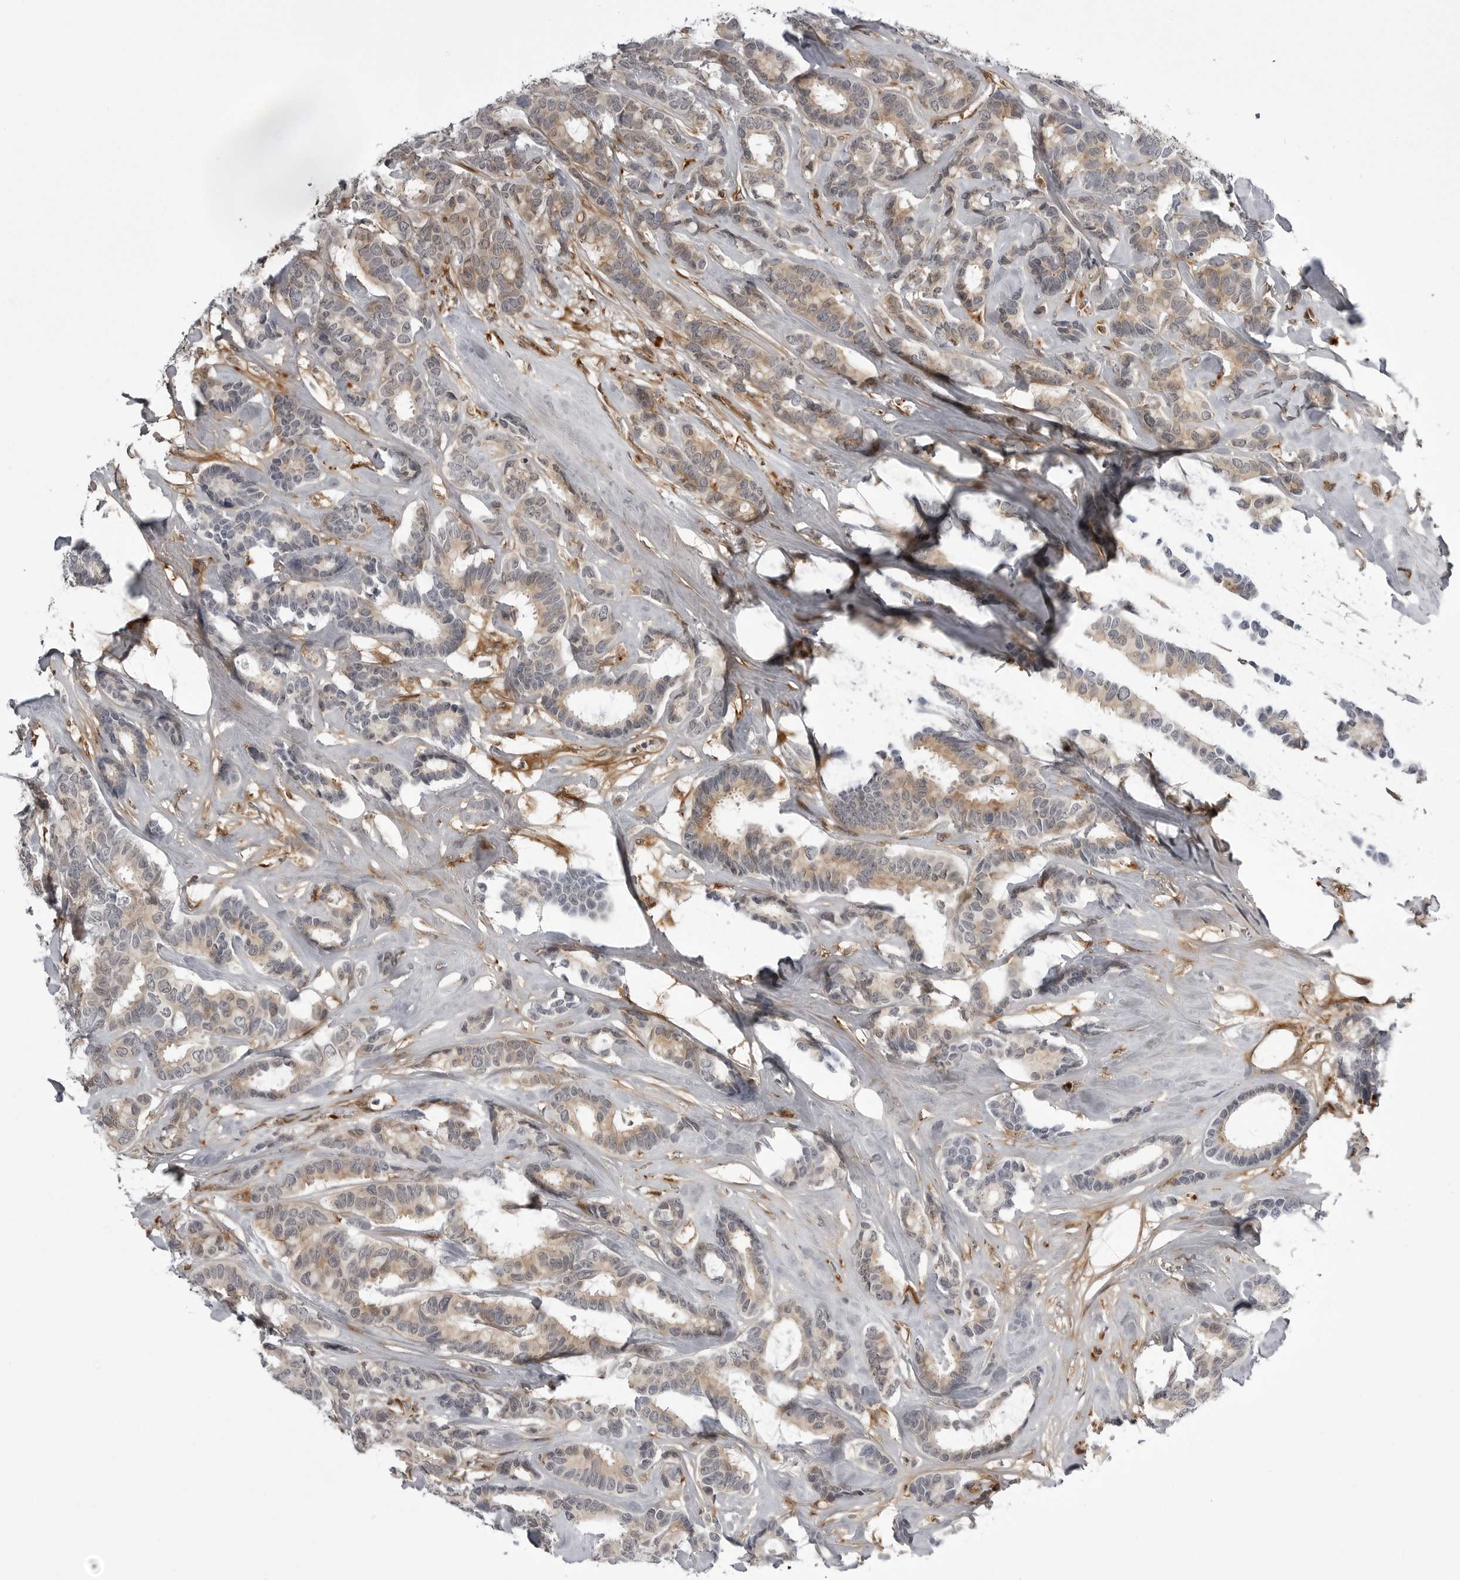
{"staining": {"intensity": "weak", "quantity": ">75%", "location": "cytoplasmic/membranous"}, "tissue": "breast cancer", "cell_type": "Tumor cells", "image_type": "cancer", "snomed": [{"axis": "morphology", "description": "Duct carcinoma"}, {"axis": "topography", "description": "Breast"}], "caption": "Protein staining displays weak cytoplasmic/membranous expression in approximately >75% of tumor cells in breast cancer (intraductal carcinoma).", "gene": "ARL5A", "patient": {"sex": "female", "age": 87}}